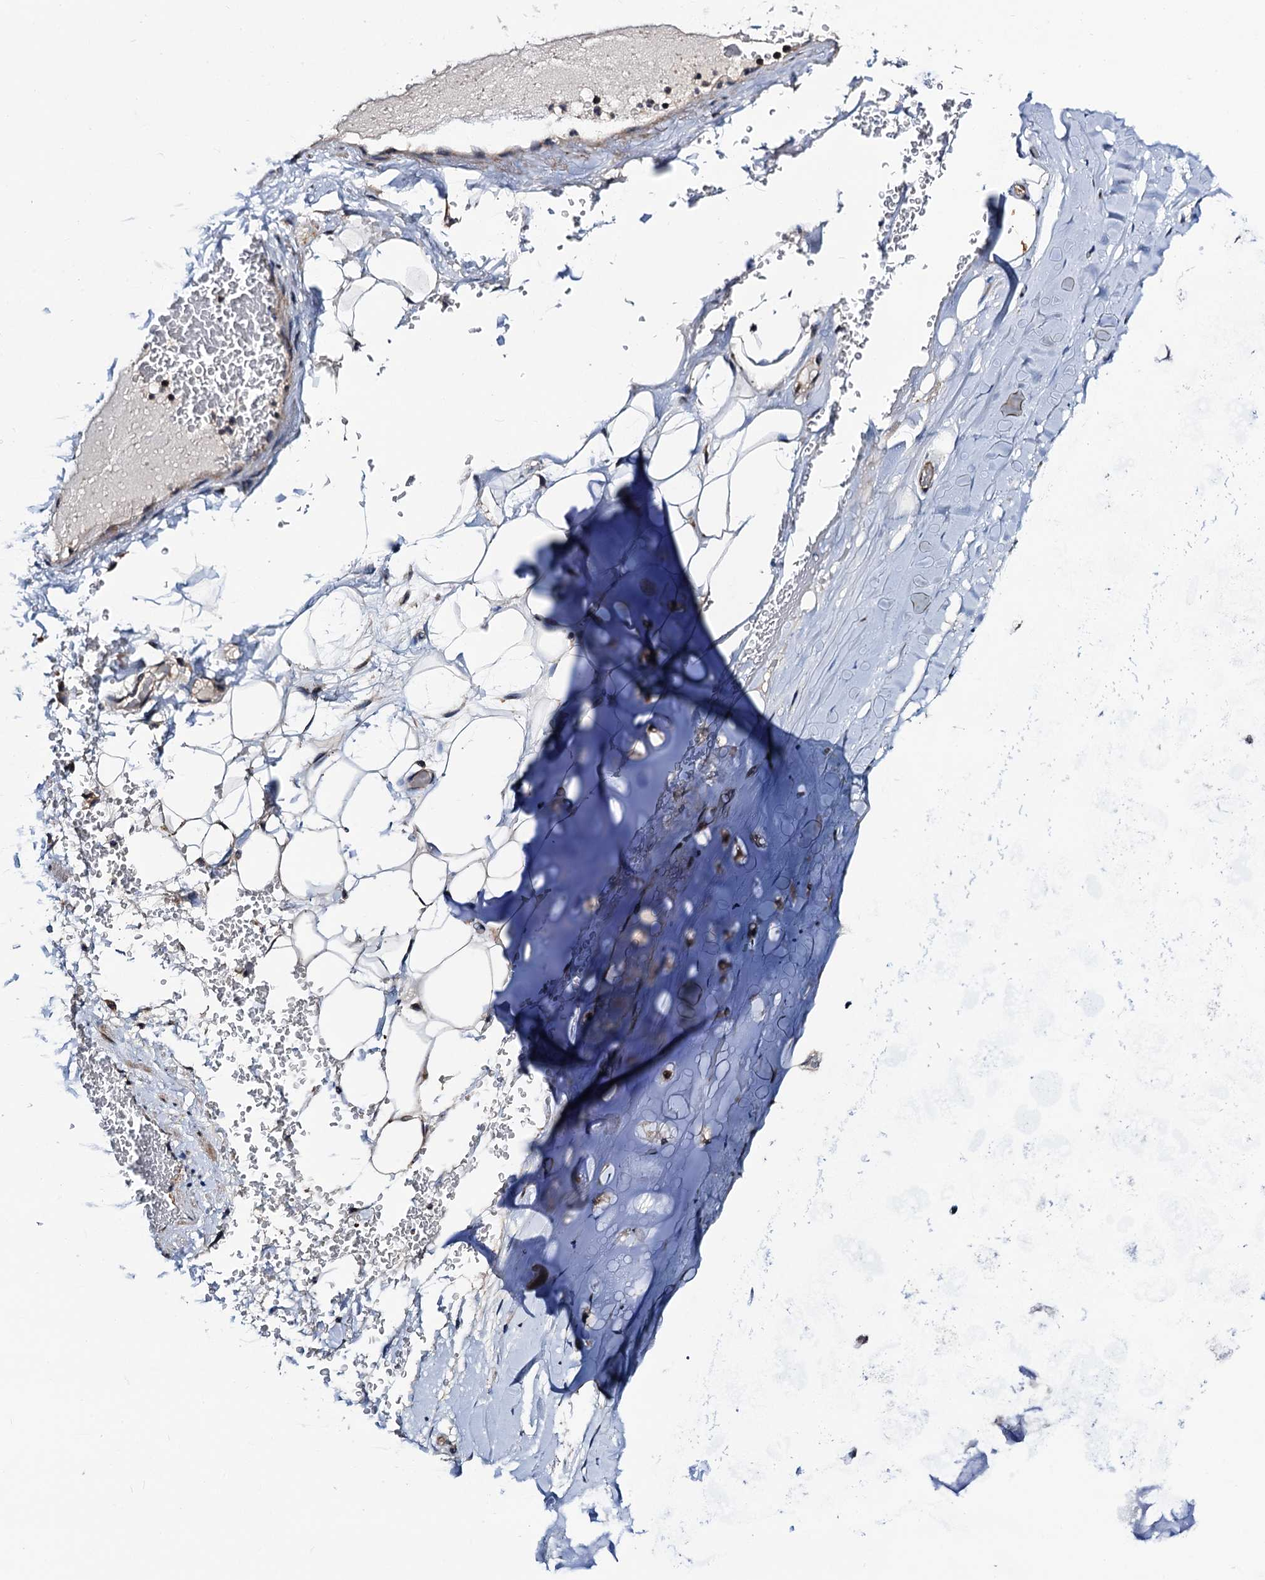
{"staining": {"intensity": "negative", "quantity": "none", "location": "none"}, "tissue": "adipose tissue", "cell_type": "Adipocytes", "image_type": "normal", "snomed": [{"axis": "morphology", "description": "Normal tissue, NOS"}, {"axis": "topography", "description": "Bronchus"}], "caption": "High power microscopy image of an IHC photomicrograph of unremarkable adipose tissue, revealing no significant positivity in adipocytes. The staining was performed using DAB to visualize the protein expression in brown, while the nuclei were stained in blue with hematoxylin (Magnification: 20x).", "gene": "NAA16", "patient": {"sex": "male", "age": 66}}